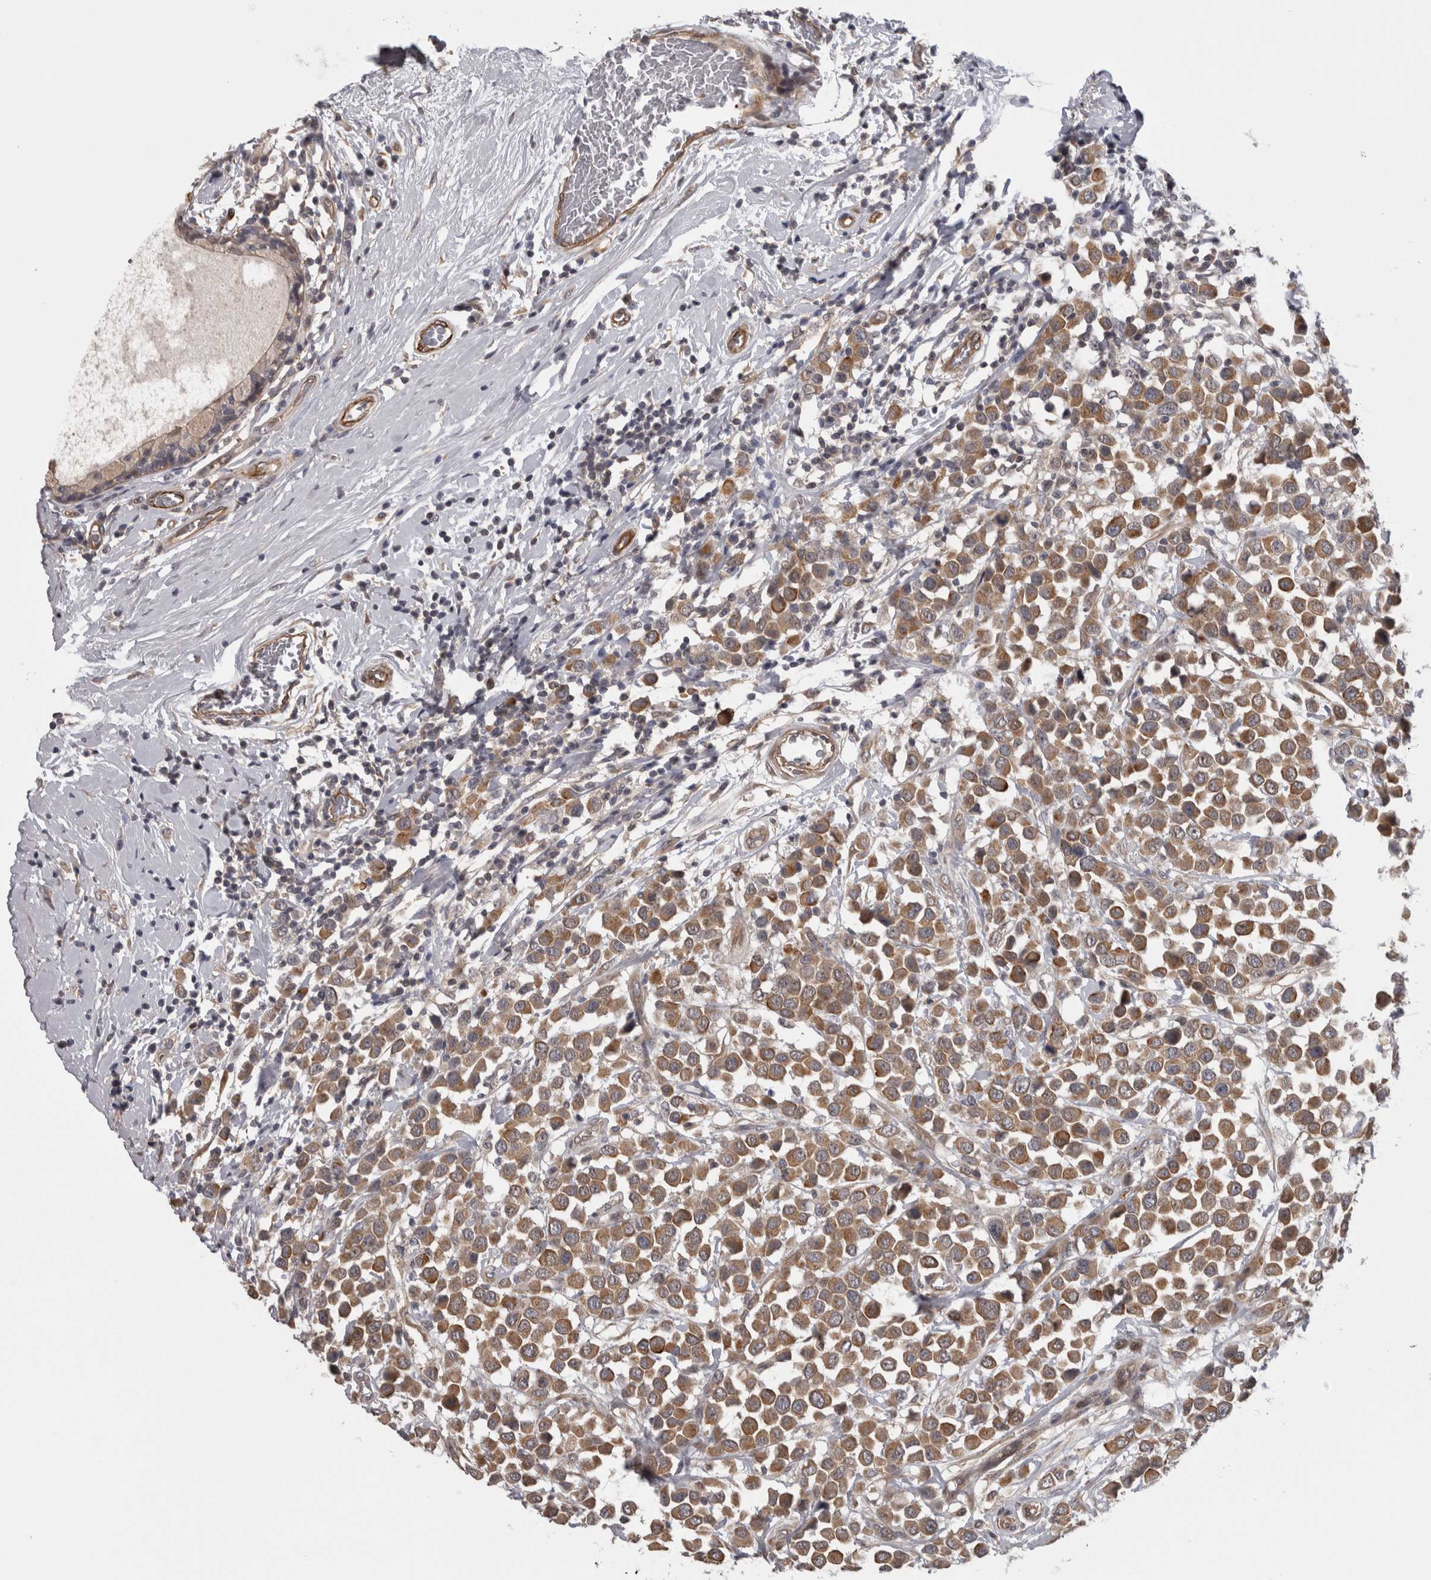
{"staining": {"intensity": "moderate", "quantity": ">75%", "location": "cytoplasmic/membranous"}, "tissue": "breast cancer", "cell_type": "Tumor cells", "image_type": "cancer", "snomed": [{"axis": "morphology", "description": "Duct carcinoma"}, {"axis": "topography", "description": "Breast"}], "caption": "Immunohistochemistry (IHC) micrograph of human breast cancer stained for a protein (brown), which displays medium levels of moderate cytoplasmic/membranous expression in about >75% of tumor cells.", "gene": "RMDN1", "patient": {"sex": "female", "age": 61}}